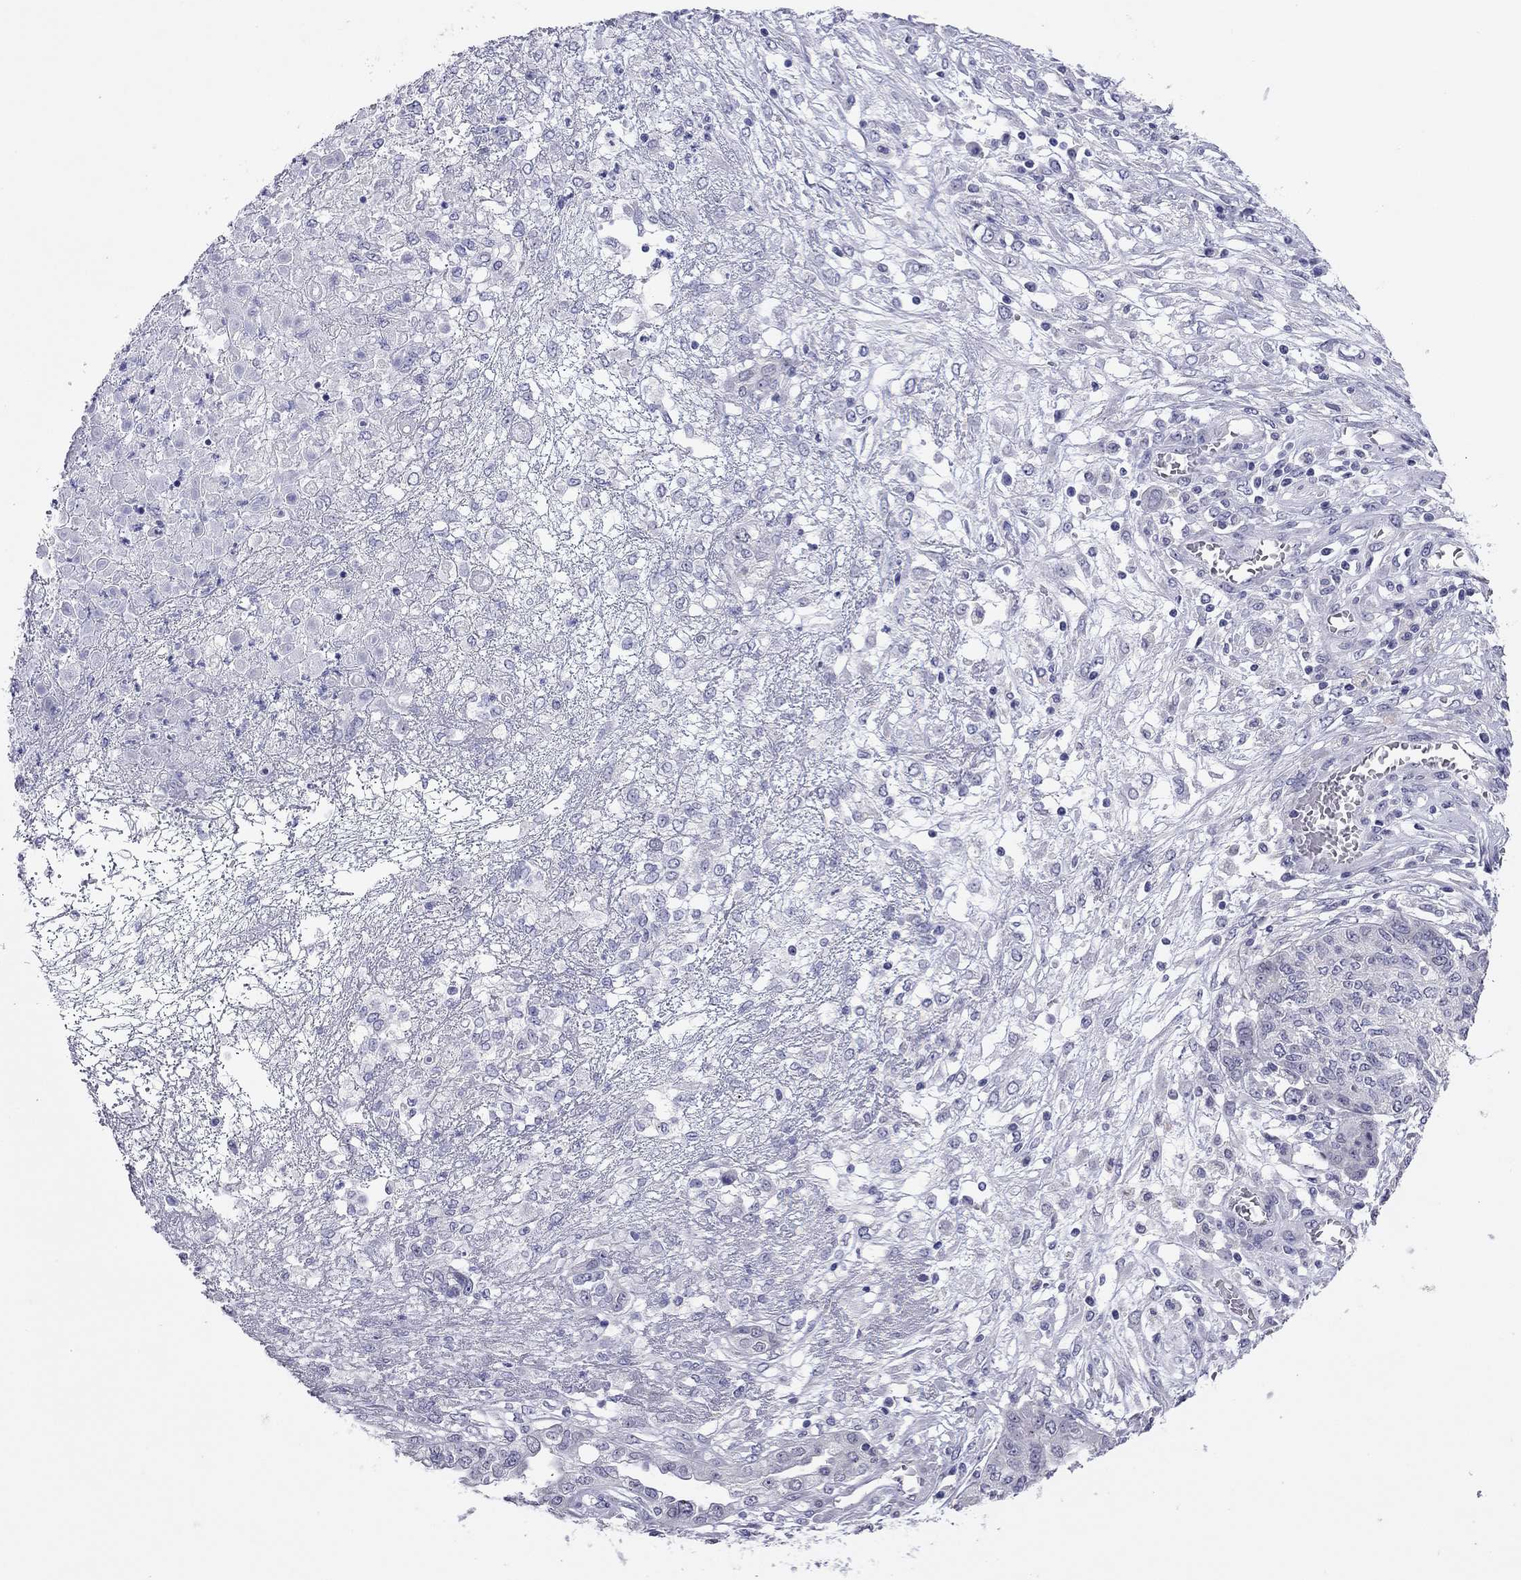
{"staining": {"intensity": "negative", "quantity": "none", "location": "none"}, "tissue": "ovarian cancer", "cell_type": "Tumor cells", "image_type": "cancer", "snomed": [{"axis": "morphology", "description": "Cystadenocarcinoma, serous, NOS"}, {"axis": "topography", "description": "Ovary"}], "caption": "Immunohistochemistry photomicrograph of ovarian cancer stained for a protein (brown), which exhibits no expression in tumor cells.", "gene": "ARMC12", "patient": {"sex": "female", "age": 67}}